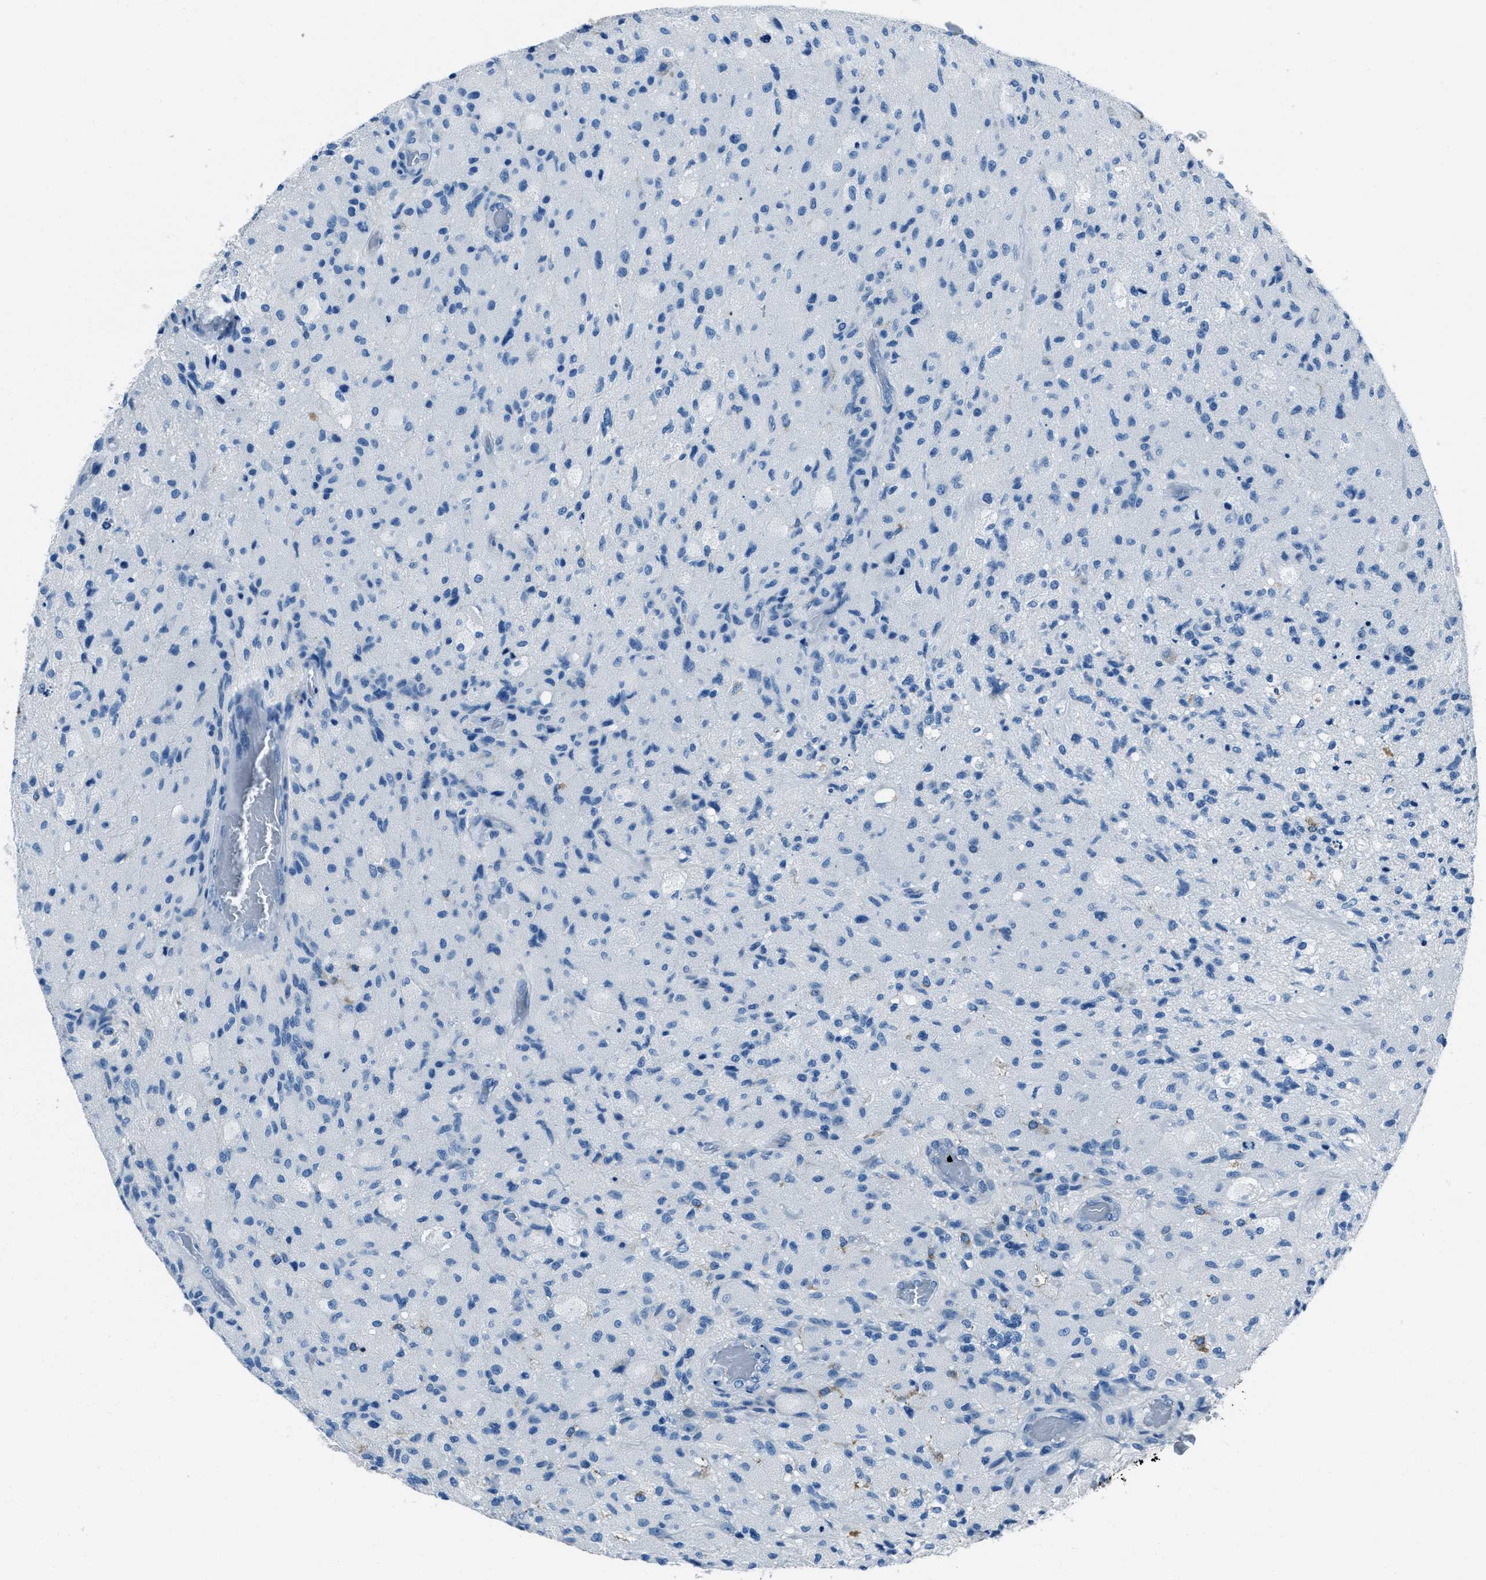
{"staining": {"intensity": "negative", "quantity": "none", "location": "none"}, "tissue": "glioma", "cell_type": "Tumor cells", "image_type": "cancer", "snomed": [{"axis": "morphology", "description": "Normal tissue, NOS"}, {"axis": "morphology", "description": "Glioma, malignant, High grade"}, {"axis": "topography", "description": "Cerebral cortex"}], "caption": "Tumor cells show no significant expression in malignant glioma (high-grade).", "gene": "AMACR", "patient": {"sex": "male", "age": 77}}